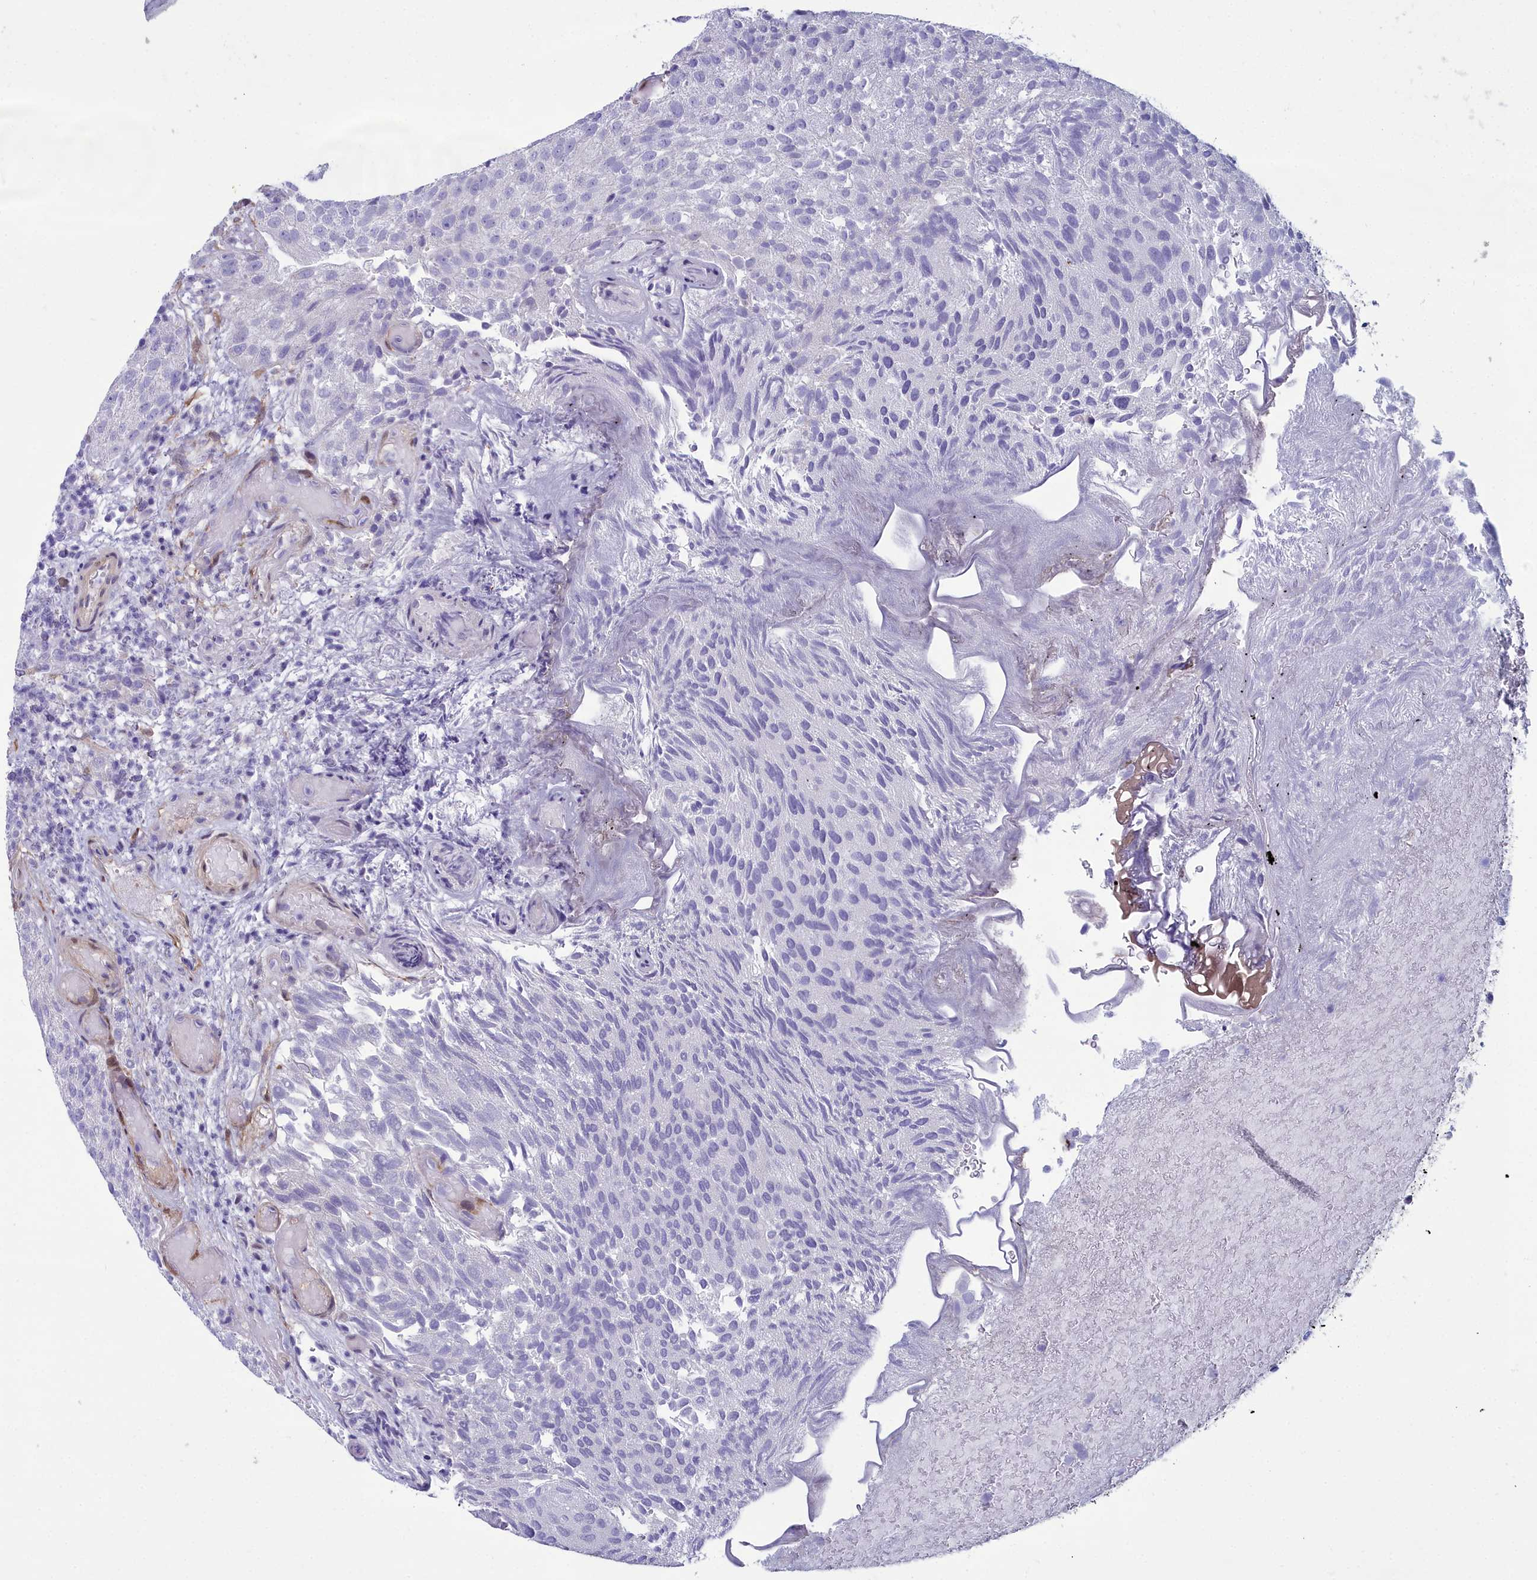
{"staining": {"intensity": "negative", "quantity": "none", "location": "none"}, "tissue": "urothelial cancer", "cell_type": "Tumor cells", "image_type": "cancer", "snomed": [{"axis": "morphology", "description": "Urothelial carcinoma, Low grade"}, {"axis": "topography", "description": "Urinary bladder"}], "caption": "Tumor cells show no significant expression in low-grade urothelial carcinoma.", "gene": "PPP1R14A", "patient": {"sex": "male", "age": 78}}